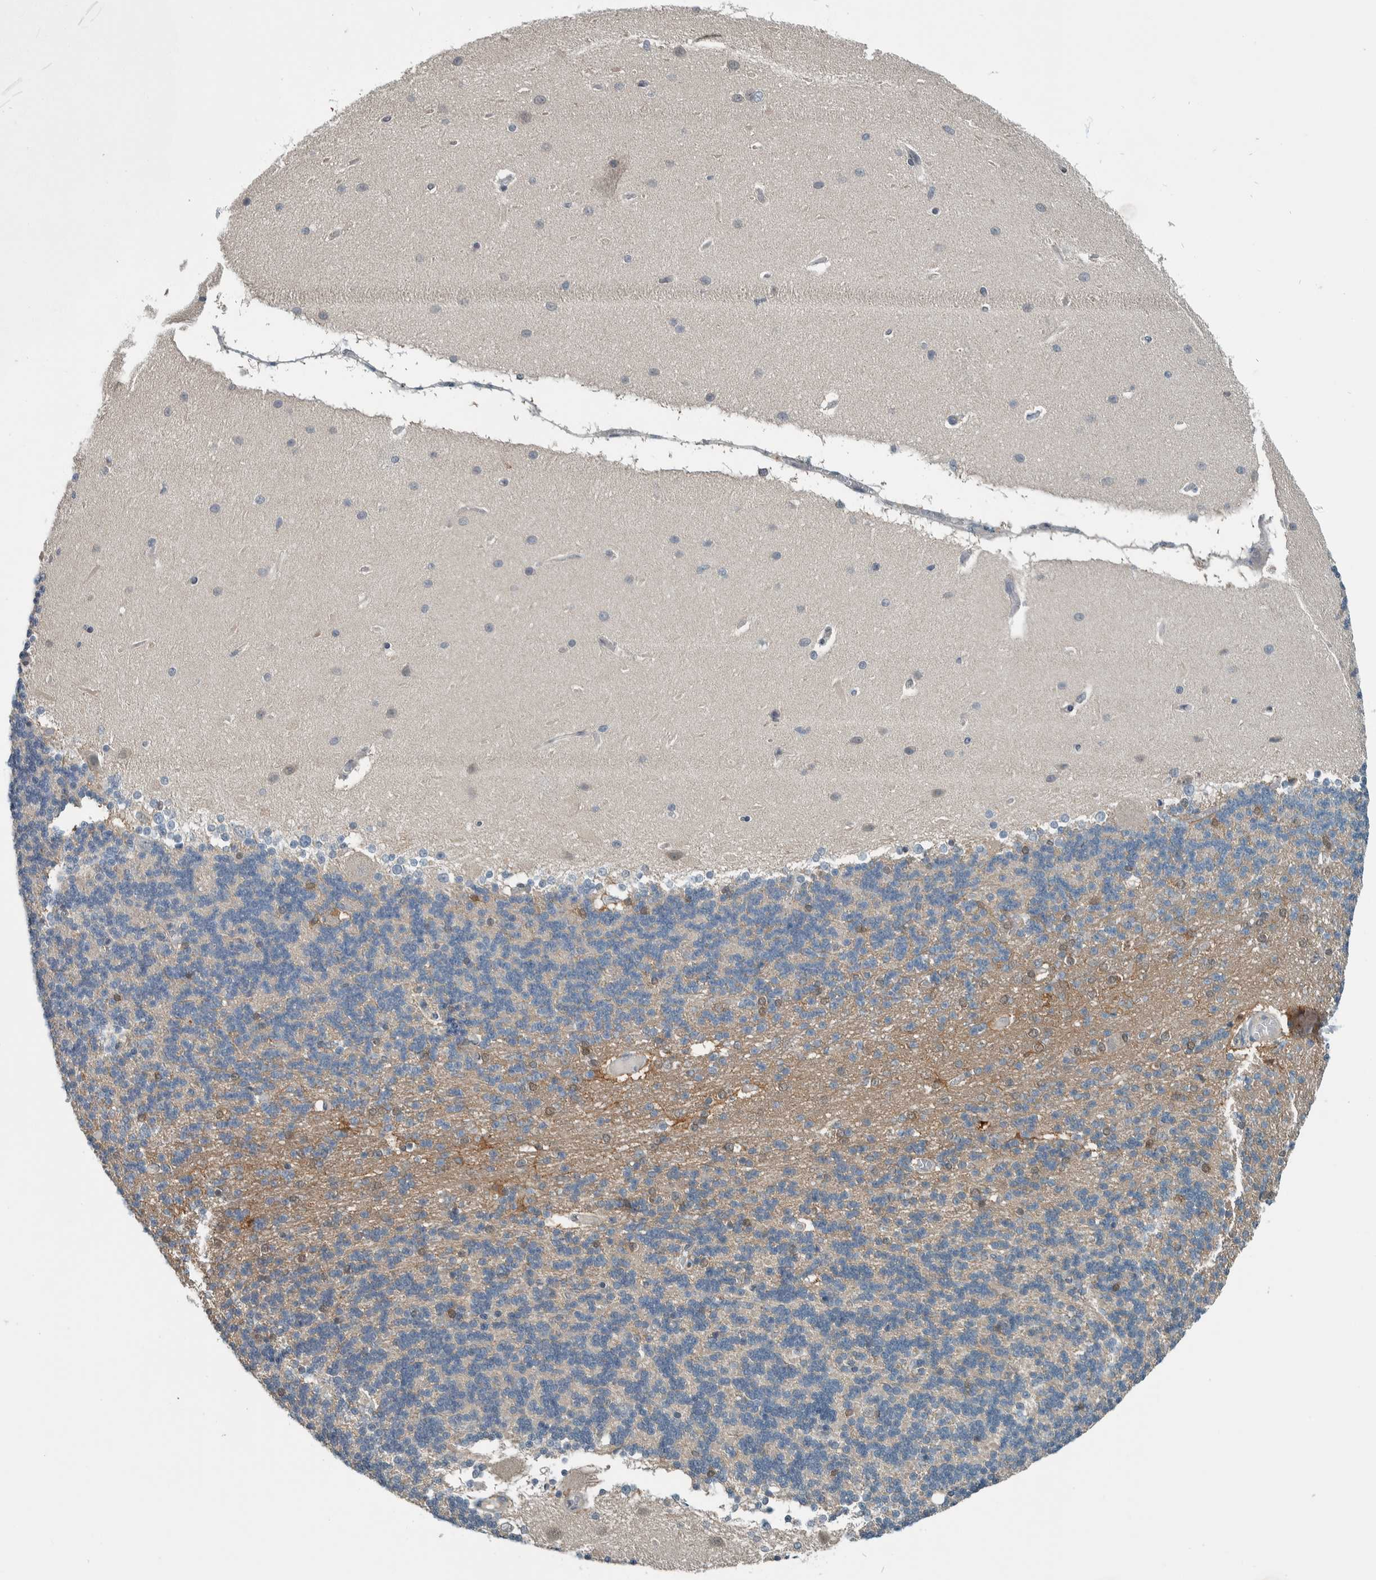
{"staining": {"intensity": "weak", "quantity": "<25%", "location": "cytoplasmic/membranous"}, "tissue": "cerebellum", "cell_type": "Cells in granular layer", "image_type": "normal", "snomed": [{"axis": "morphology", "description": "Normal tissue, NOS"}, {"axis": "topography", "description": "Cerebellum"}], "caption": "Immunohistochemistry (IHC) micrograph of benign human cerebellum stained for a protein (brown), which exhibits no expression in cells in granular layer. The staining was performed using DAB (3,3'-diaminobenzidine) to visualize the protein expression in brown, while the nuclei were stained in blue with hematoxylin (Magnification: 20x).", "gene": "ALAD", "patient": {"sex": "female", "age": 54}}